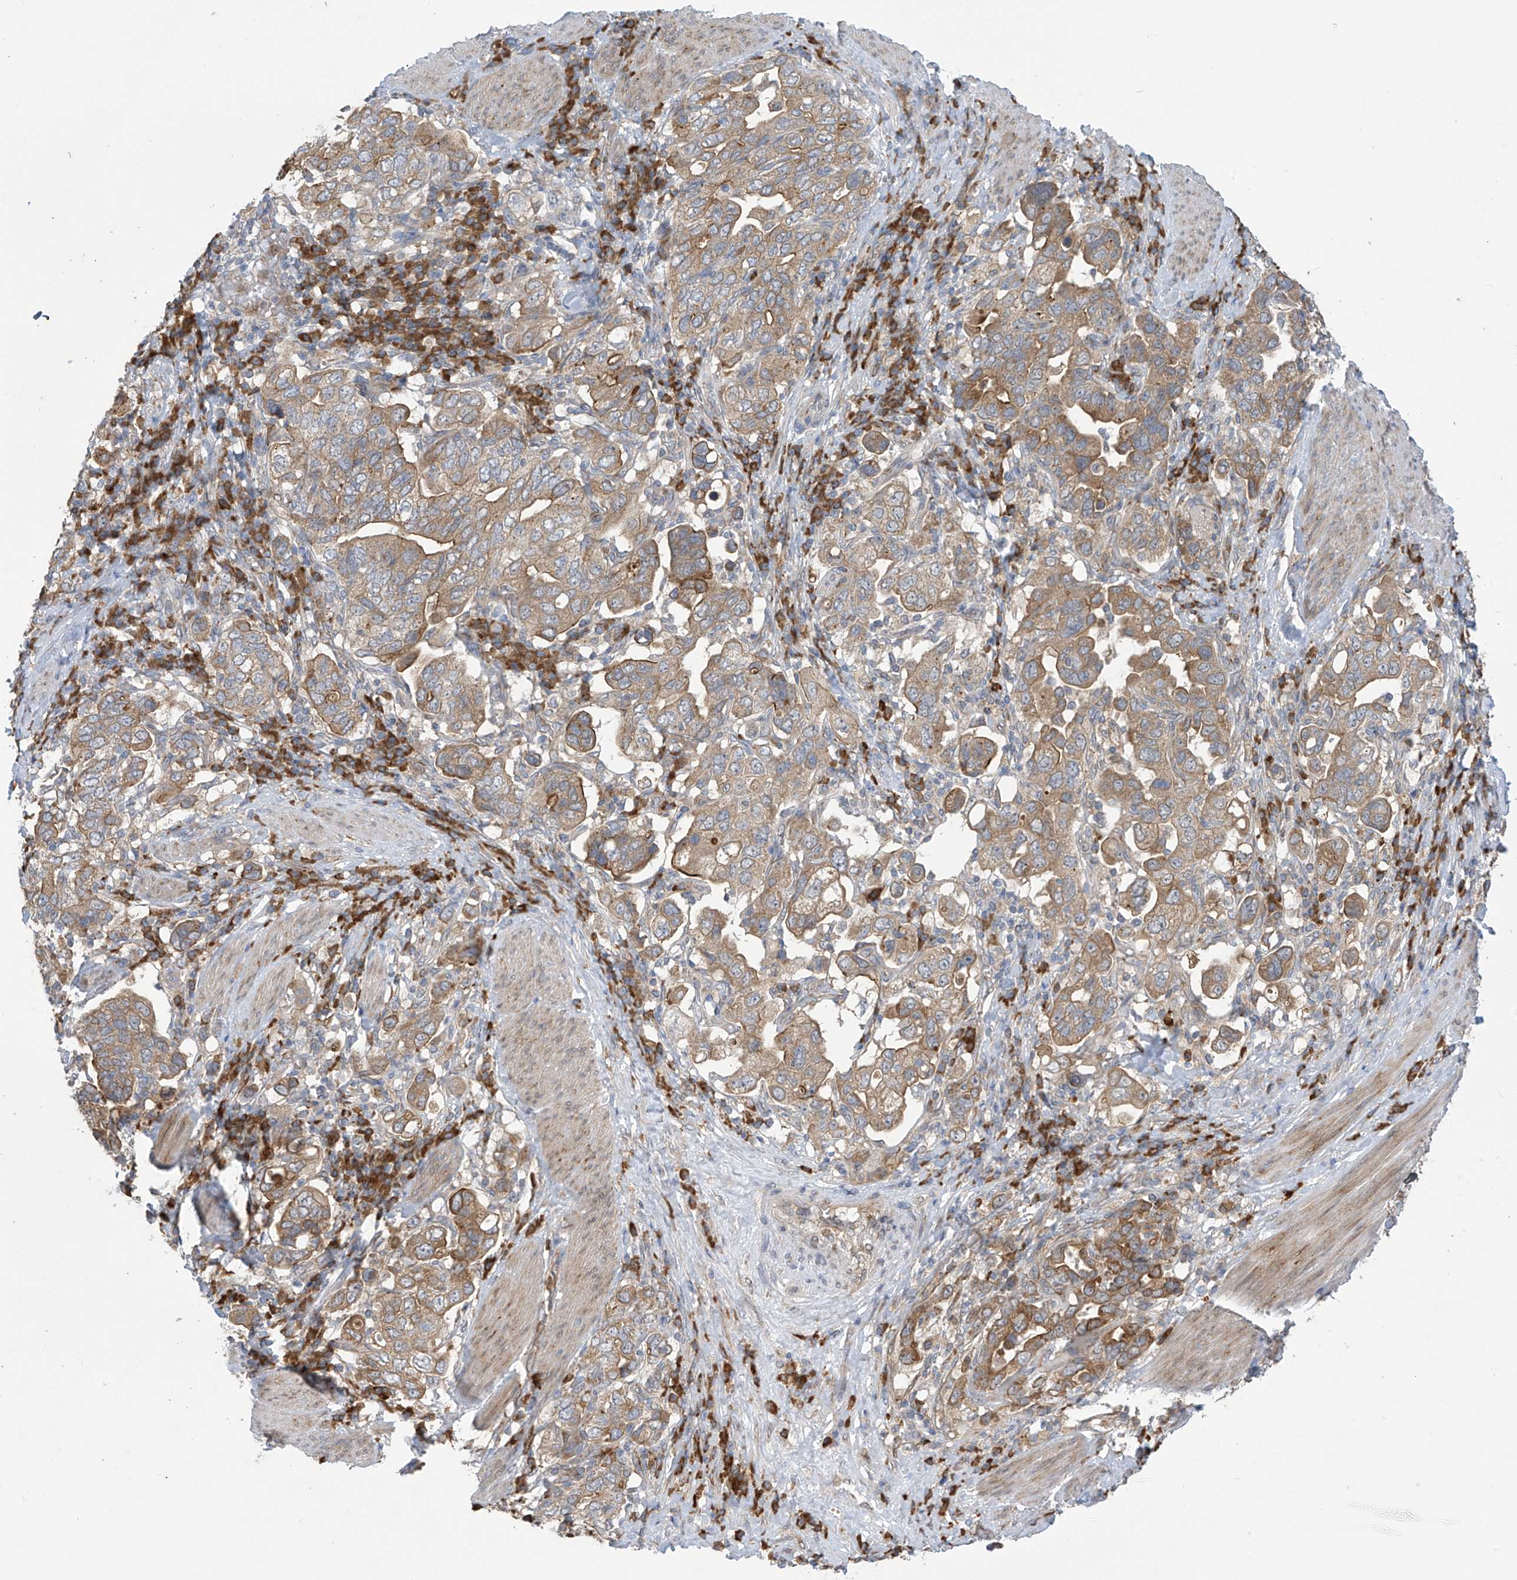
{"staining": {"intensity": "moderate", "quantity": "25%-75%", "location": "cytoplasmic/membranous"}, "tissue": "stomach cancer", "cell_type": "Tumor cells", "image_type": "cancer", "snomed": [{"axis": "morphology", "description": "Adenocarcinoma, NOS"}, {"axis": "topography", "description": "Stomach, upper"}], "caption": "Protein expression analysis of stomach adenocarcinoma displays moderate cytoplasmic/membranous positivity in approximately 25%-75% of tumor cells.", "gene": "KIAA1522", "patient": {"sex": "male", "age": 62}}